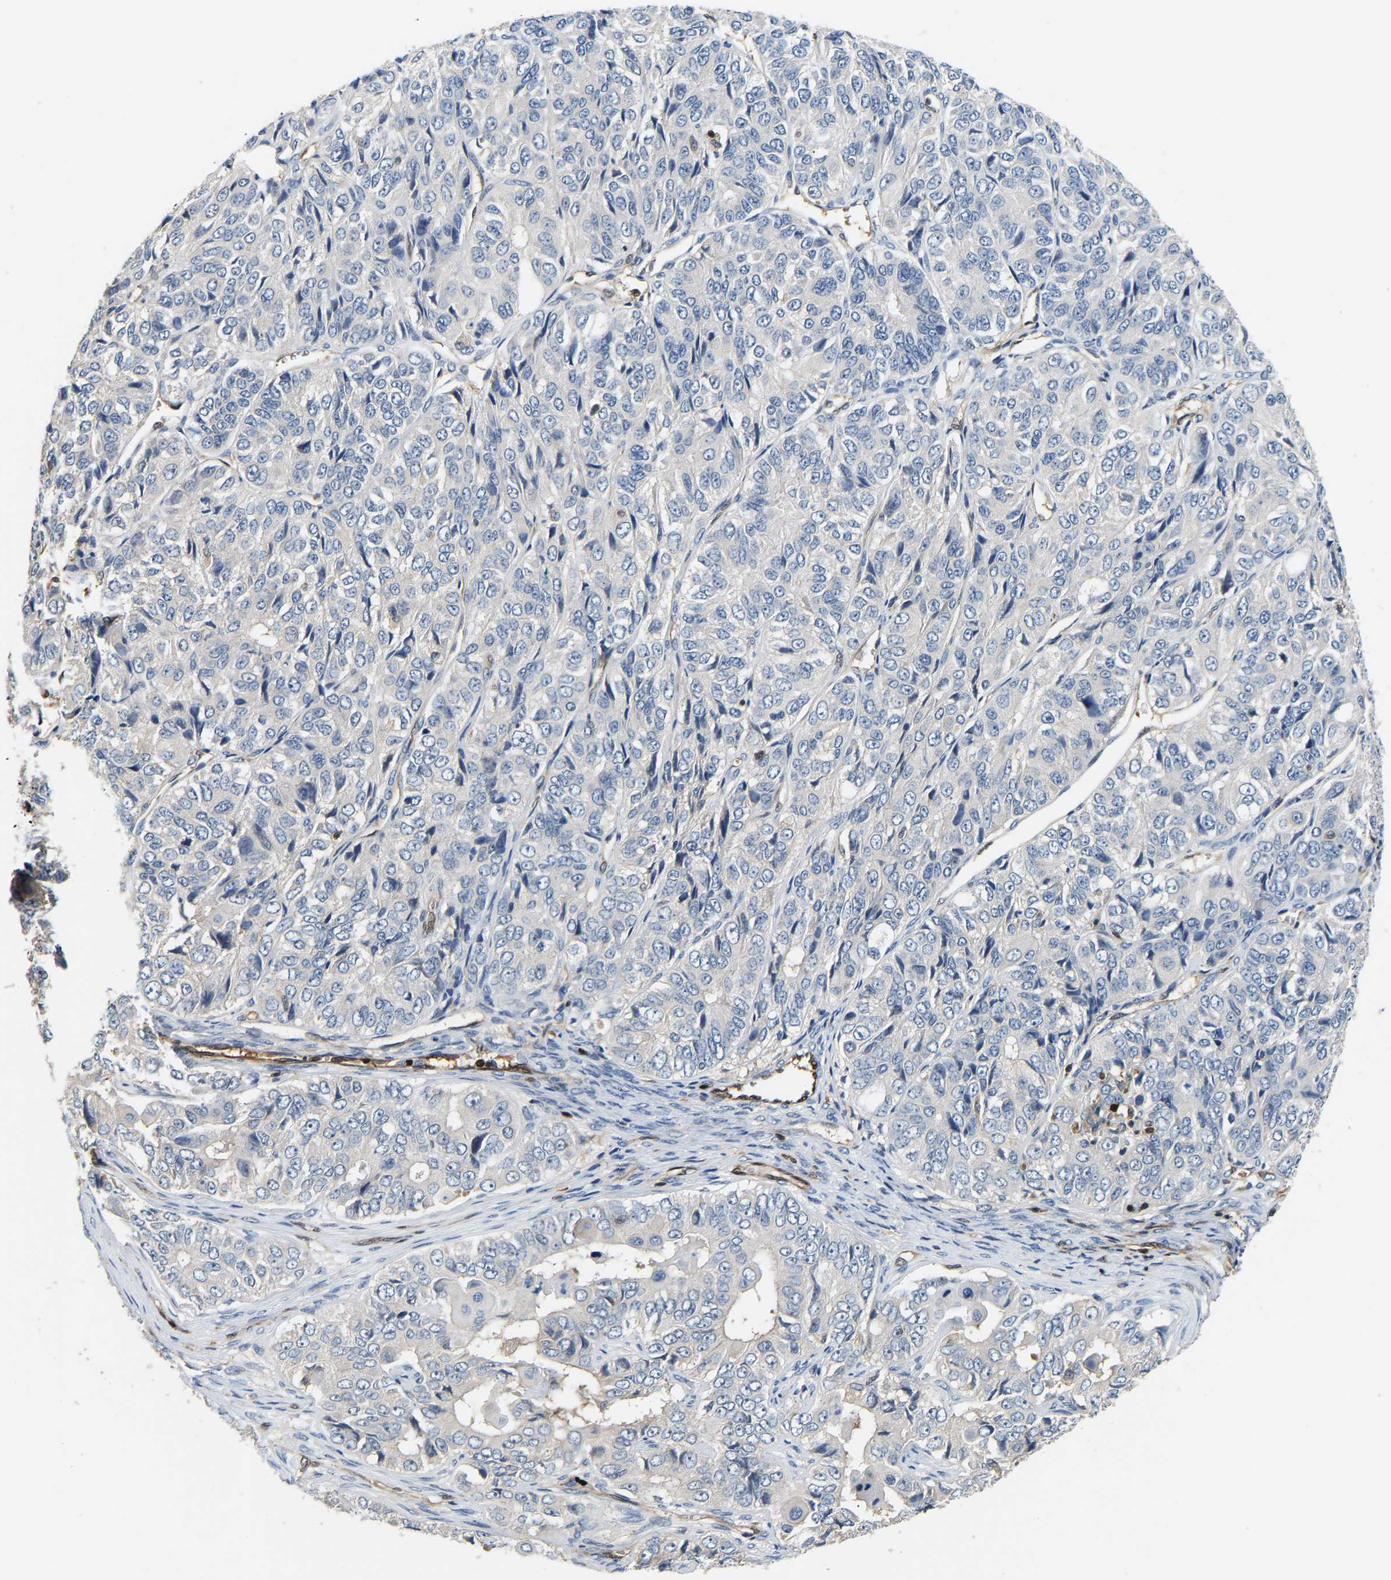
{"staining": {"intensity": "negative", "quantity": "none", "location": "none"}, "tissue": "ovarian cancer", "cell_type": "Tumor cells", "image_type": "cancer", "snomed": [{"axis": "morphology", "description": "Carcinoma, endometroid"}, {"axis": "topography", "description": "Ovary"}], "caption": "This is an immunohistochemistry image of endometroid carcinoma (ovarian). There is no positivity in tumor cells.", "gene": "GIMAP7", "patient": {"sex": "female", "age": 51}}